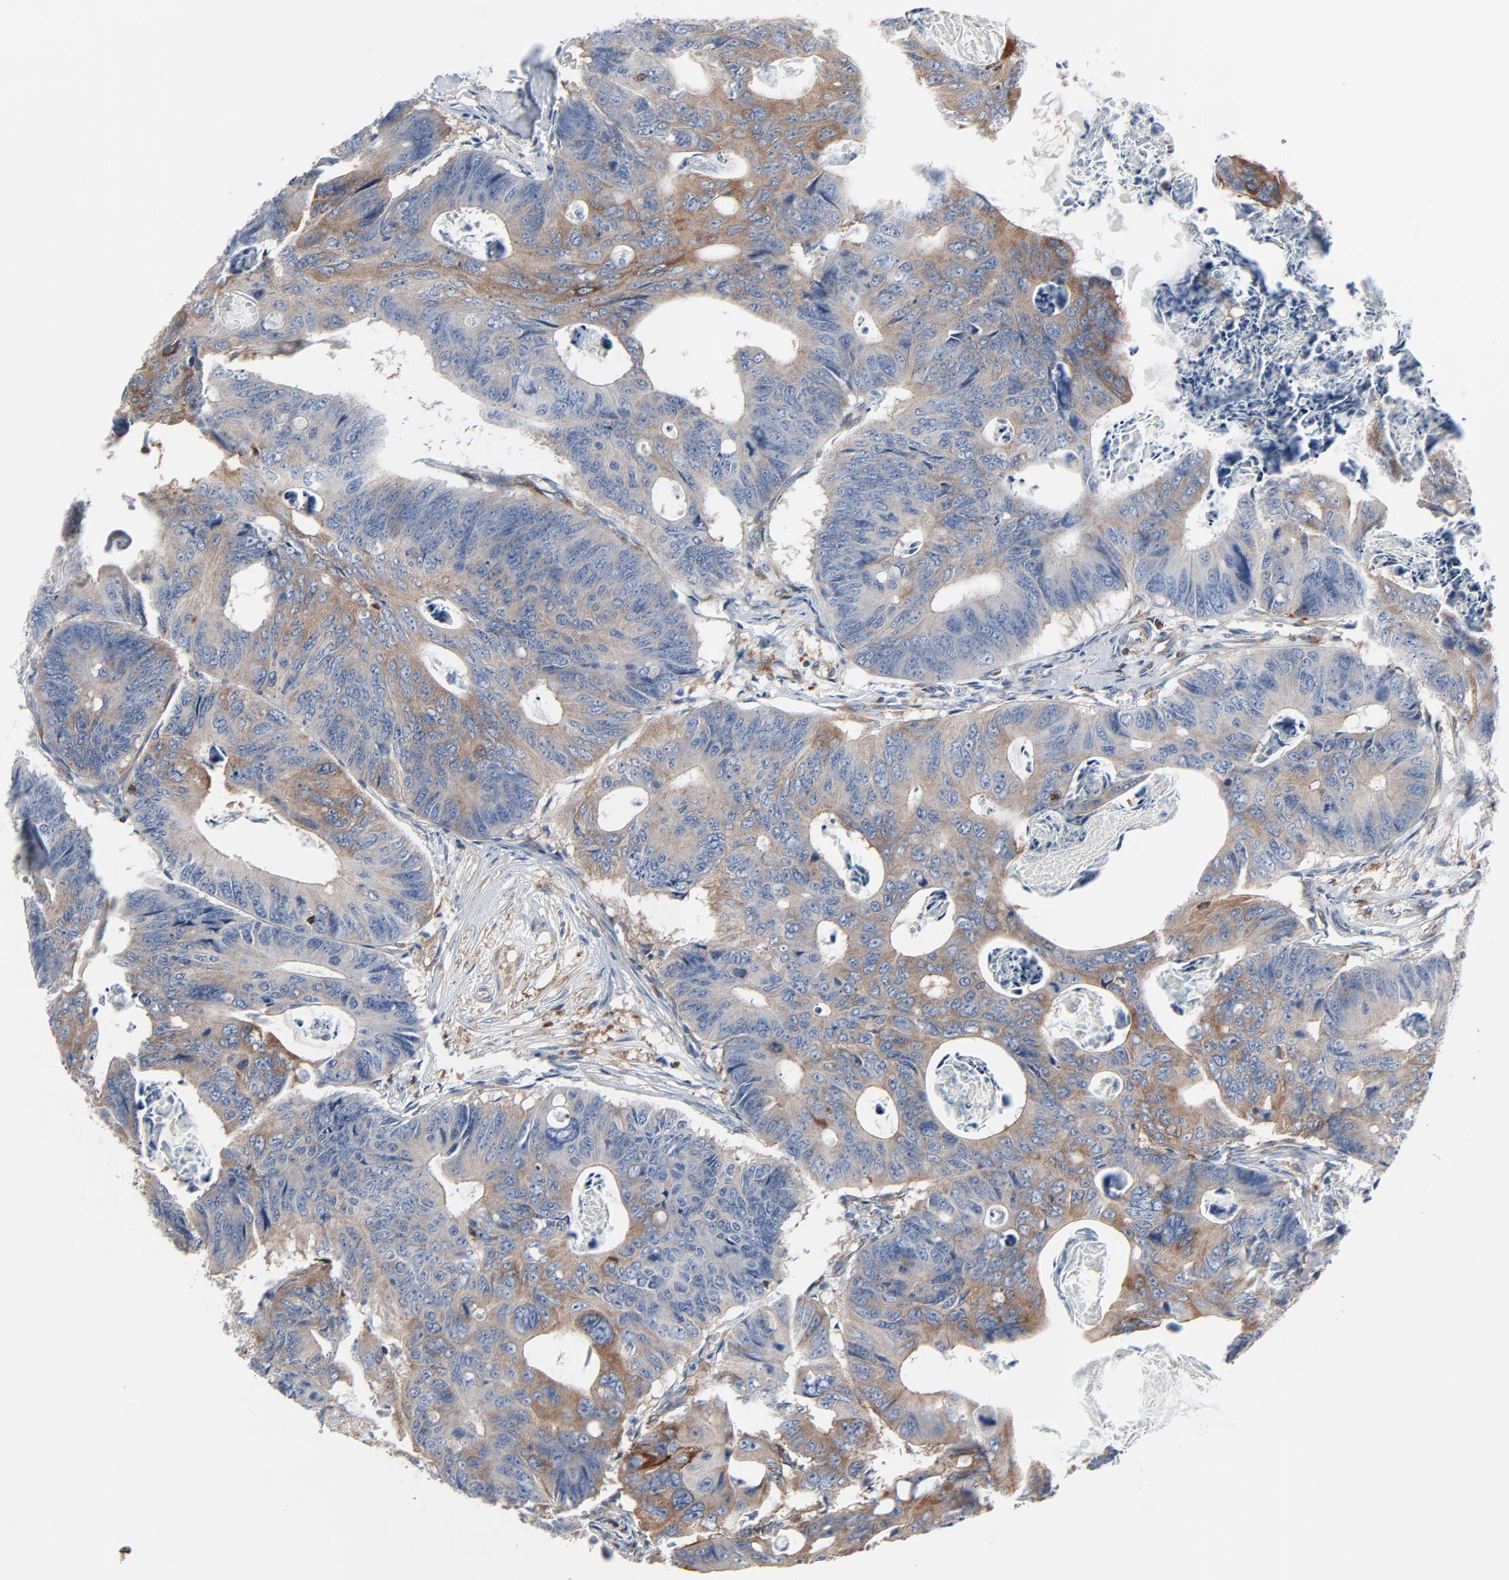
{"staining": {"intensity": "moderate", "quantity": "25%-75%", "location": "cytoplasmic/membranous"}, "tissue": "colorectal cancer", "cell_type": "Tumor cells", "image_type": "cancer", "snomed": [{"axis": "morphology", "description": "Adenocarcinoma, NOS"}, {"axis": "topography", "description": "Colon"}], "caption": "Human colorectal cancer stained for a protein (brown) reveals moderate cytoplasmic/membranous positive staining in approximately 25%-75% of tumor cells.", "gene": "OPTN", "patient": {"sex": "female", "age": 55}}